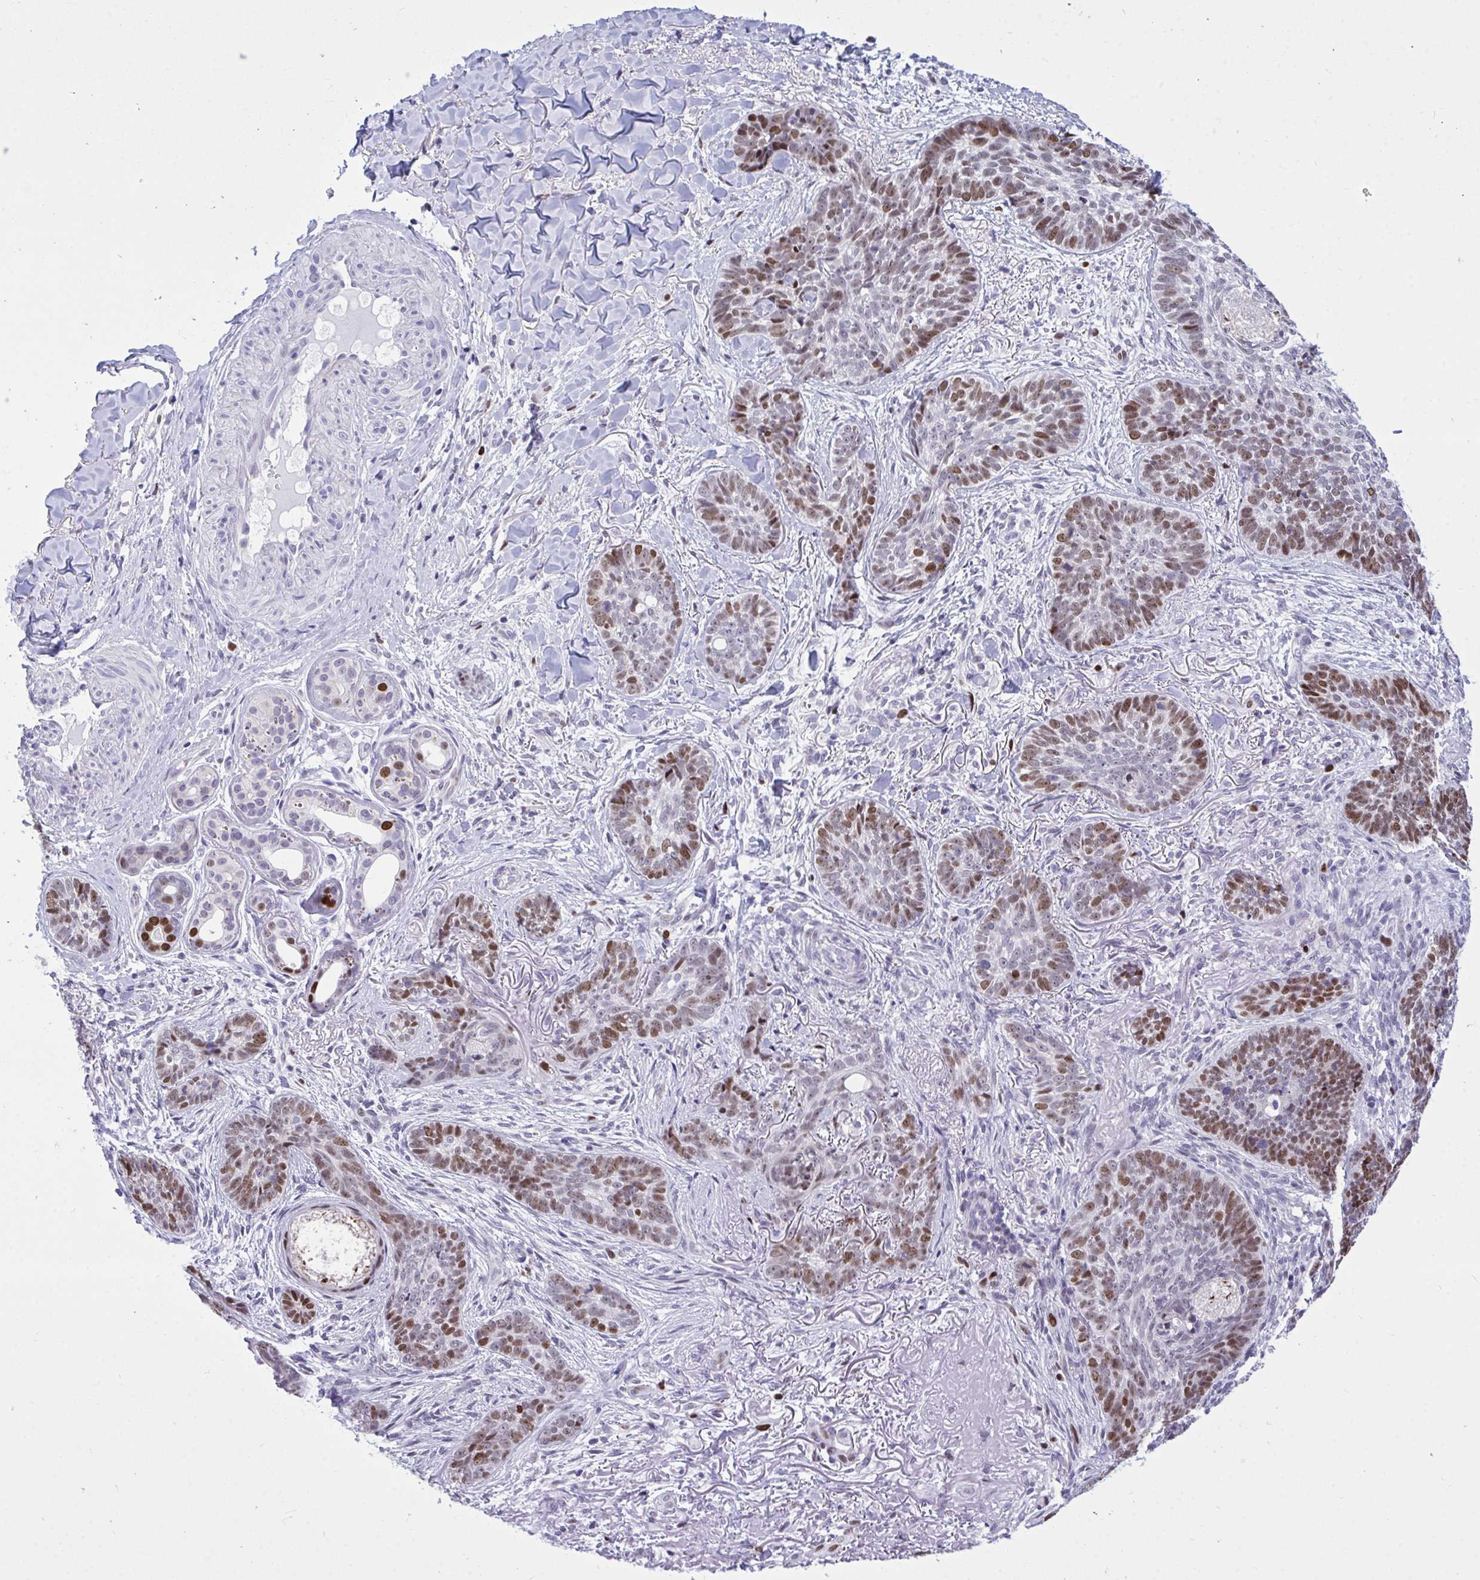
{"staining": {"intensity": "moderate", "quantity": "25%-75%", "location": "nuclear"}, "tissue": "skin cancer", "cell_type": "Tumor cells", "image_type": "cancer", "snomed": [{"axis": "morphology", "description": "Basal cell carcinoma"}, {"axis": "topography", "description": "Skin"}, {"axis": "topography", "description": "Skin of face"}], "caption": "IHC histopathology image of human skin cancer (basal cell carcinoma) stained for a protein (brown), which reveals medium levels of moderate nuclear positivity in approximately 25%-75% of tumor cells.", "gene": "C1QL2", "patient": {"sex": "male", "age": 88}}